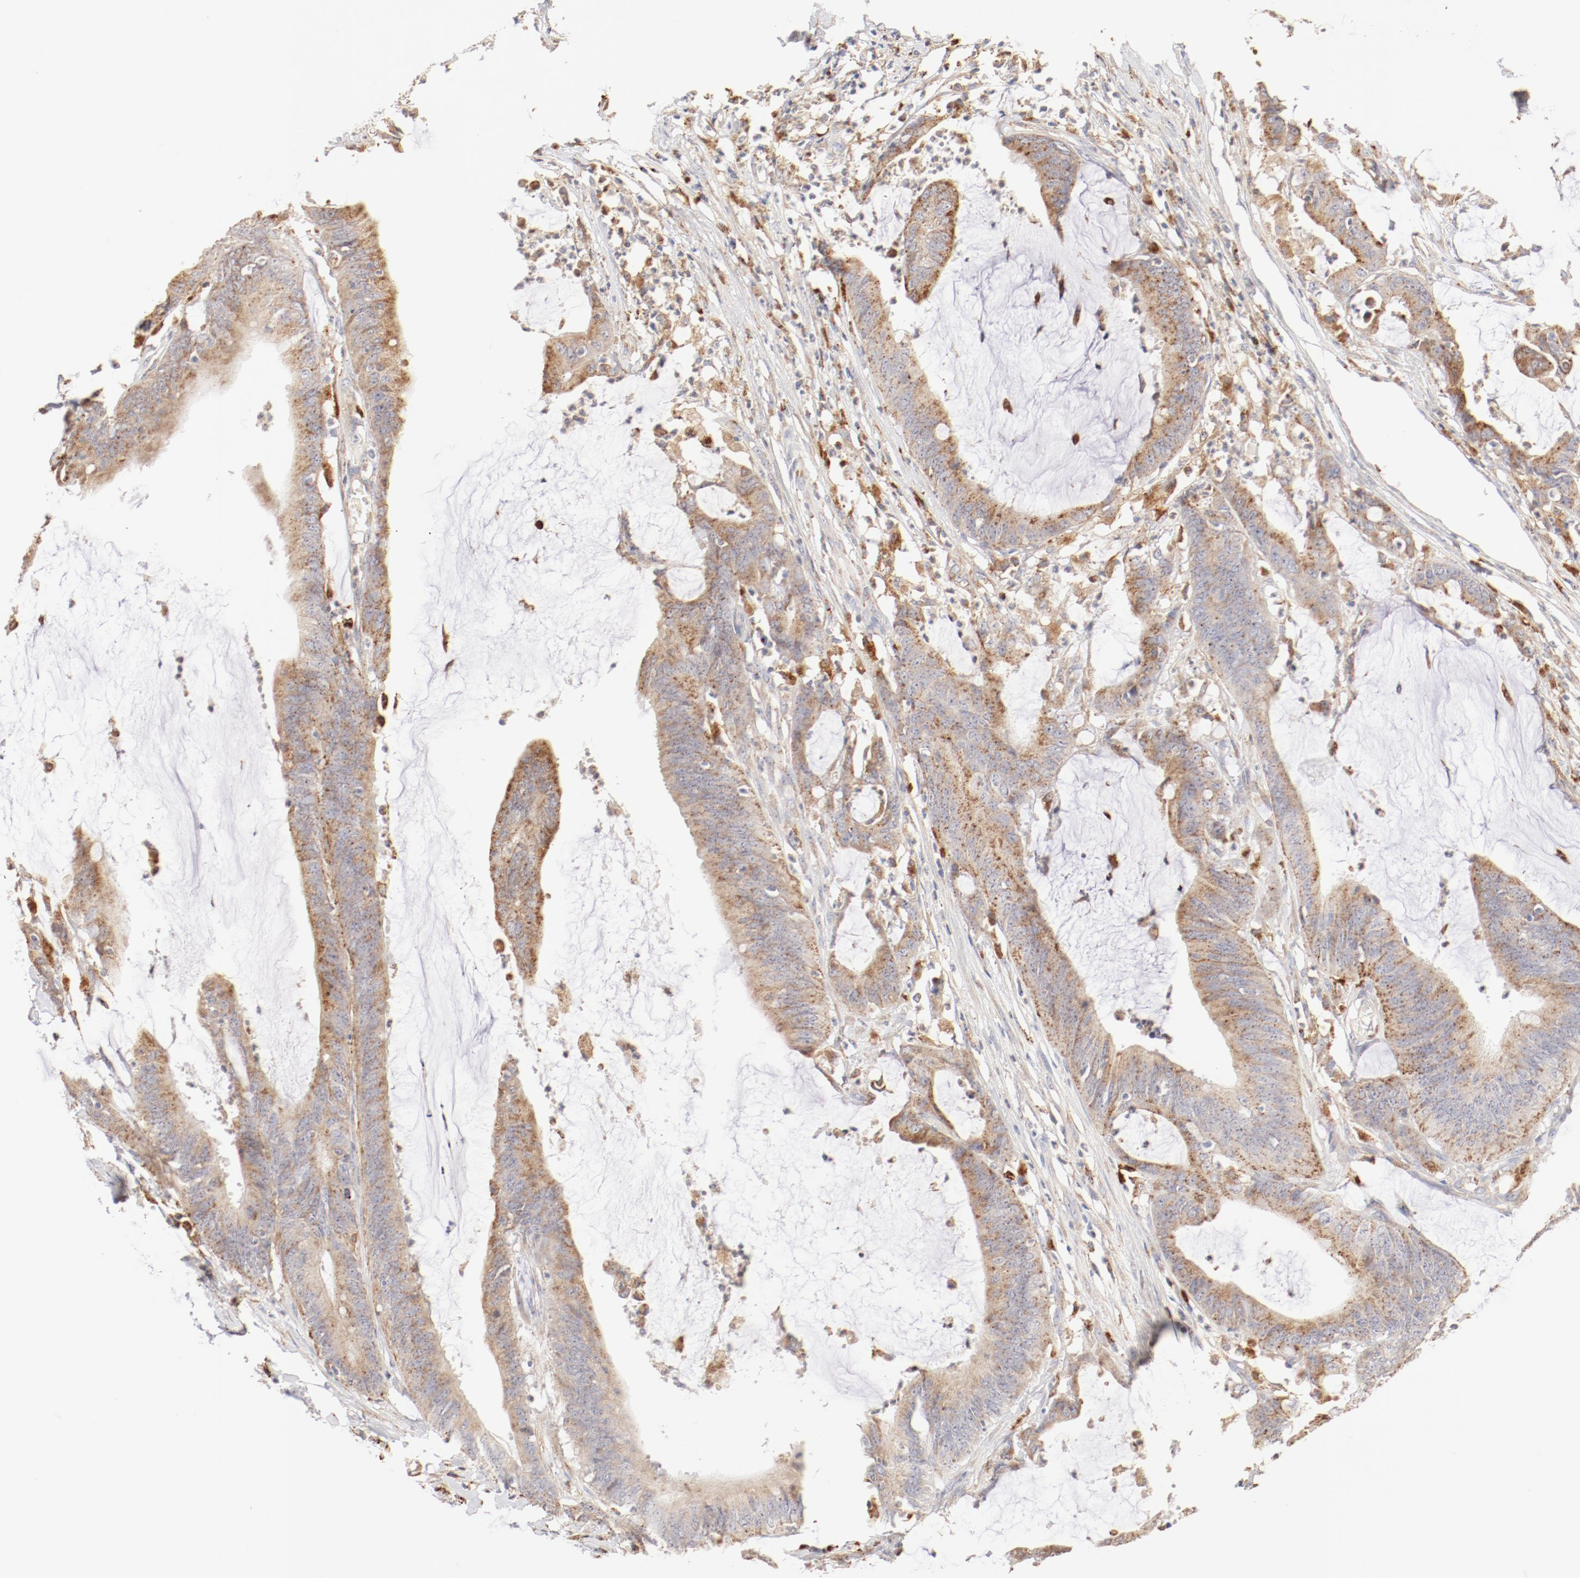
{"staining": {"intensity": "moderate", "quantity": ">75%", "location": "cytoplasmic/membranous"}, "tissue": "colorectal cancer", "cell_type": "Tumor cells", "image_type": "cancer", "snomed": [{"axis": "morphology", "description": "Adenocarcinoma, NOS"}, {"axis": "topography", "description": "Rectum"}], "caption": "Protein analysis of colorectal cancer (adenocarcinoma) tissue shows moderate cytoplasmic/membranous positivity in about >75% of tumor cells. The protein of interest is stained brown, and the nuclei are stained in blue (DAB IHC with brightfield microscopy, high magnification).", "gene": "CTSH", "patient": {"sex": "female", "age": 66}}